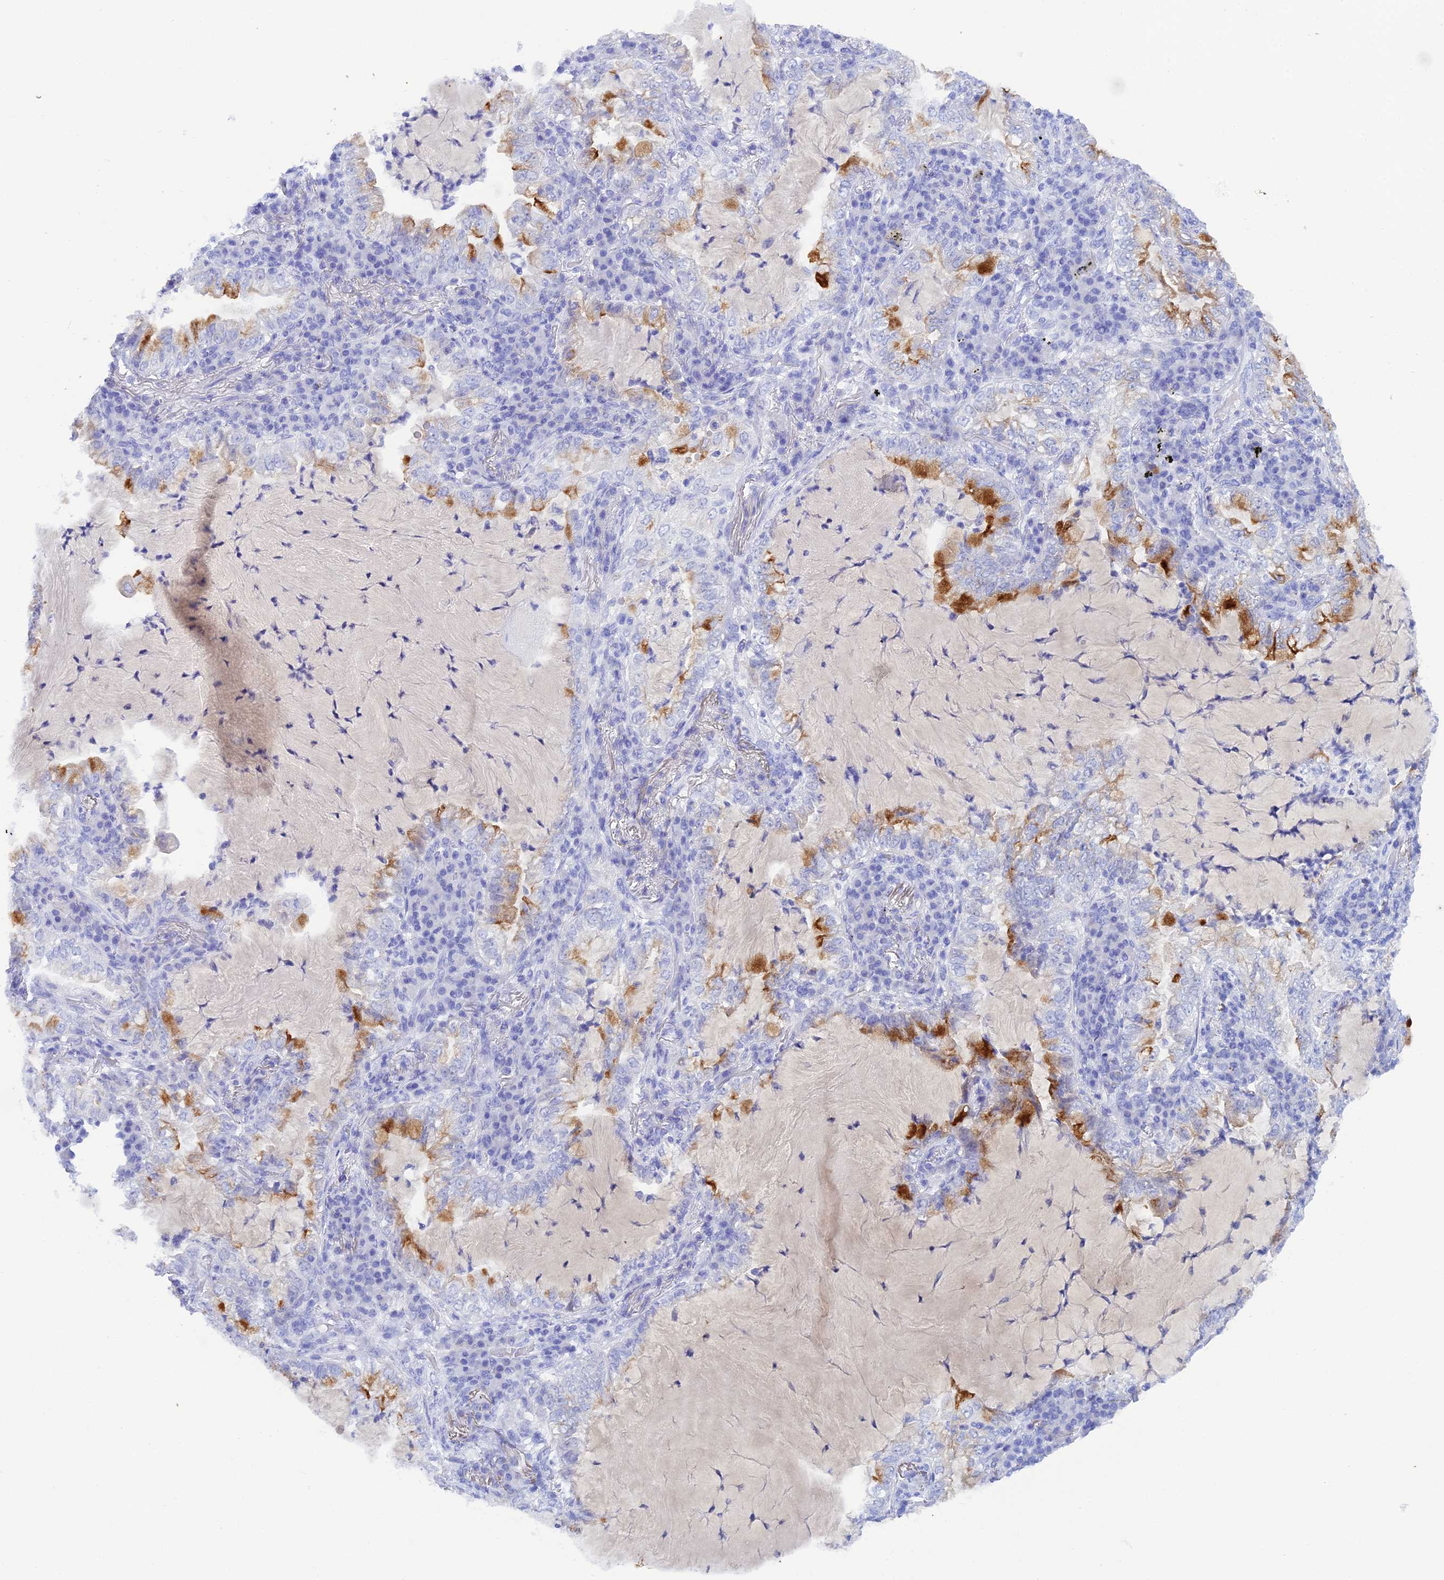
{"staining": {"intensity": "negative", "quantity": "none", "location": "none"}, "tissue": "lung cancer", "cell_type": "Tumor cells", "image_type": "cancer", "snomed": [{"axis": "morphology", "description": "Adenocarcinoma, NOS"}, {"axis": "topography", "description": "Lung"}], "caption": "A high-resolution image shows immunohistochemistry staining of lung adenocarcinoma, which reveals no significant expression in tumor cells. Brightfield microscopy of immunohistochemistry (IHC) stained with DAB (brown) and hematoxylin (blue), captured at high magnification.", "gene": "REG1A", "patient": {"sex": "female", "age": 73}}